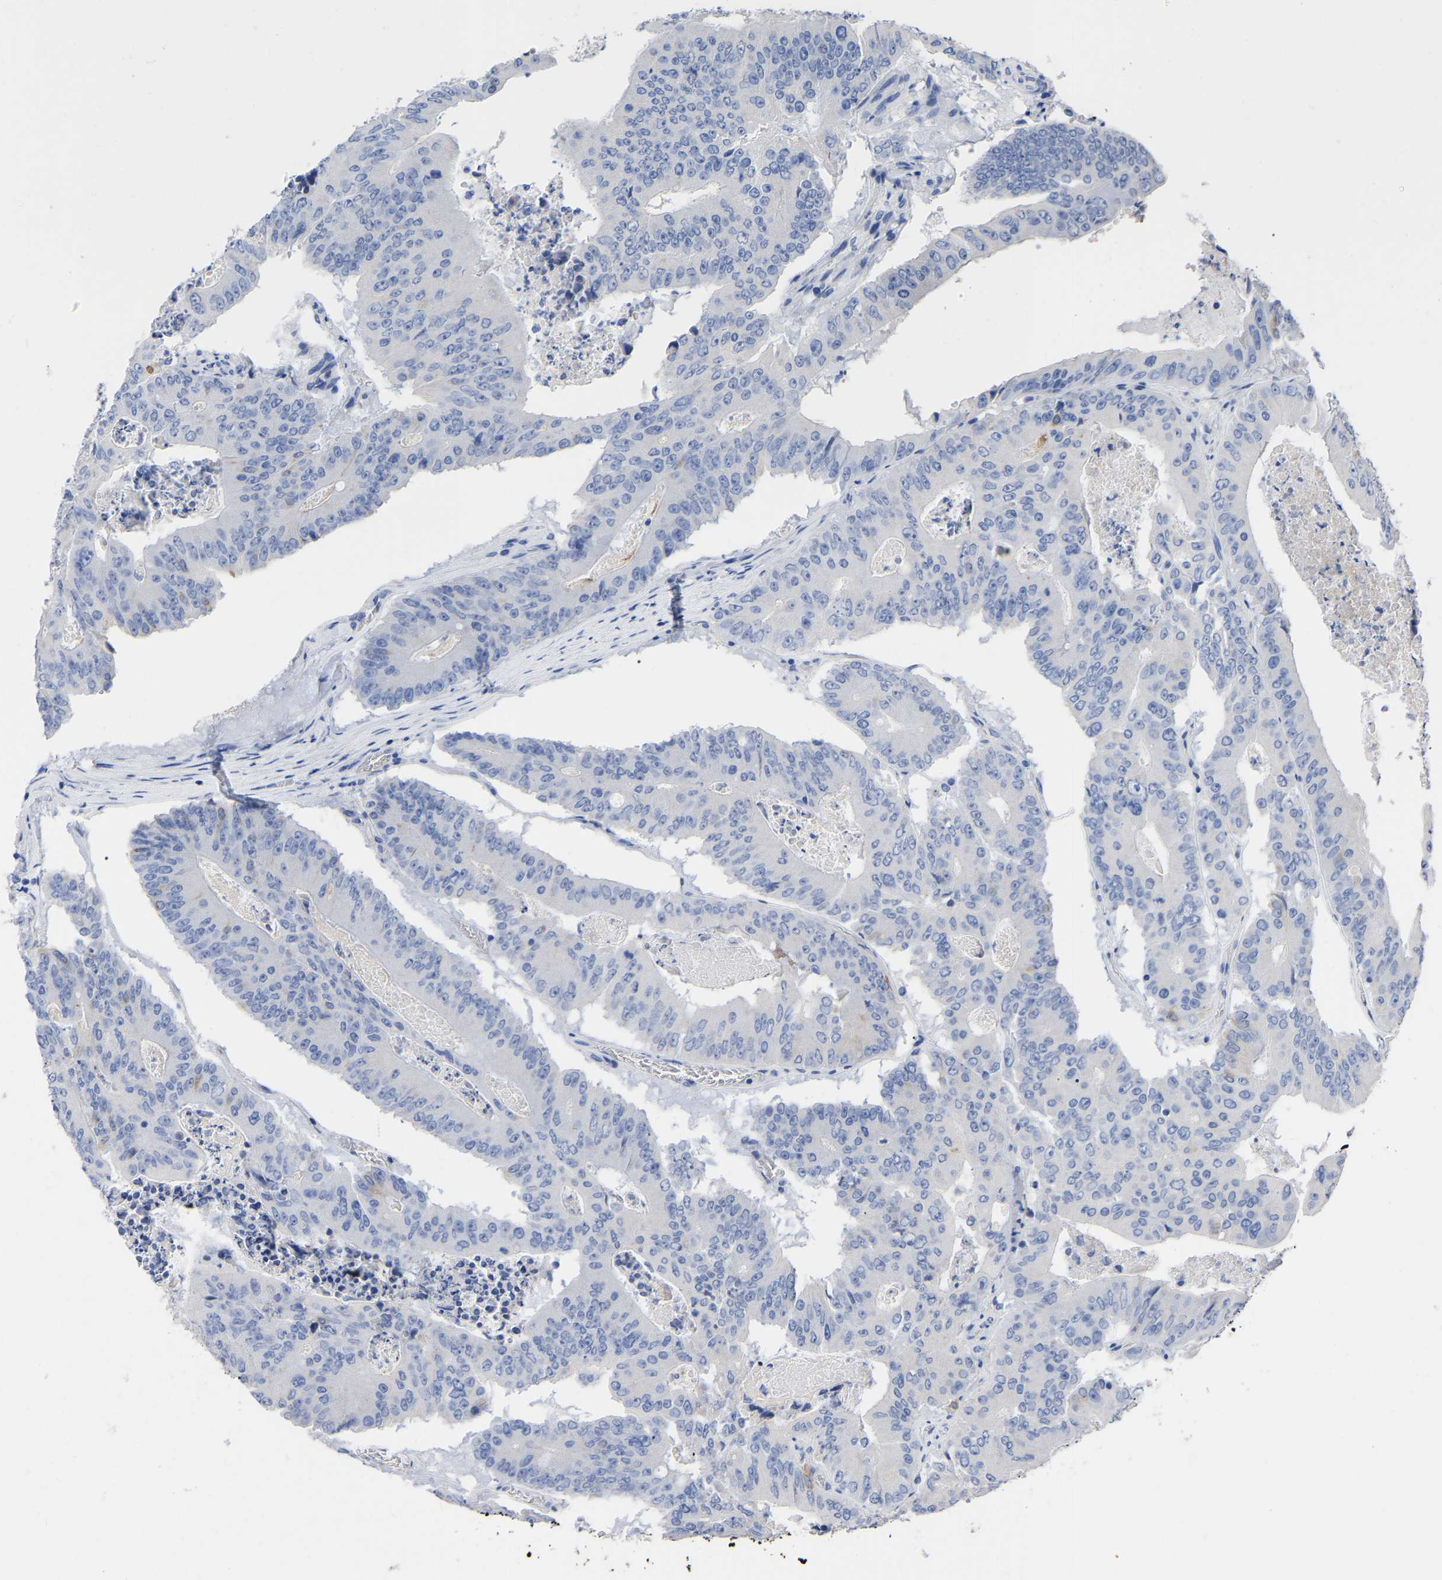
{"staining": {"intensity": "negative", "quantity": "none", "location": "none"}, "tissue": "colorectal cancer", "cell_type": "Tumor cells", "image_type": "cancer", "snomed": [{"axis": "morphology", "description": "Adenocarcinoma, NOS"}, {"axis": "topography", "description": "Colon"}], "caption": "DAB immunohistochemical staining of colorectal adenocarcinoma exhibits no significant expression in tumor cells. The staining was performed using DAB (3,3'-diaminobenzidine) to visualize the protein expression in brown, while the nuclei were stained in blue with hematoxylin (Magnification: 20x).", "gene": "ANXA13", "patient": {"sex": "male", "age": 87}}